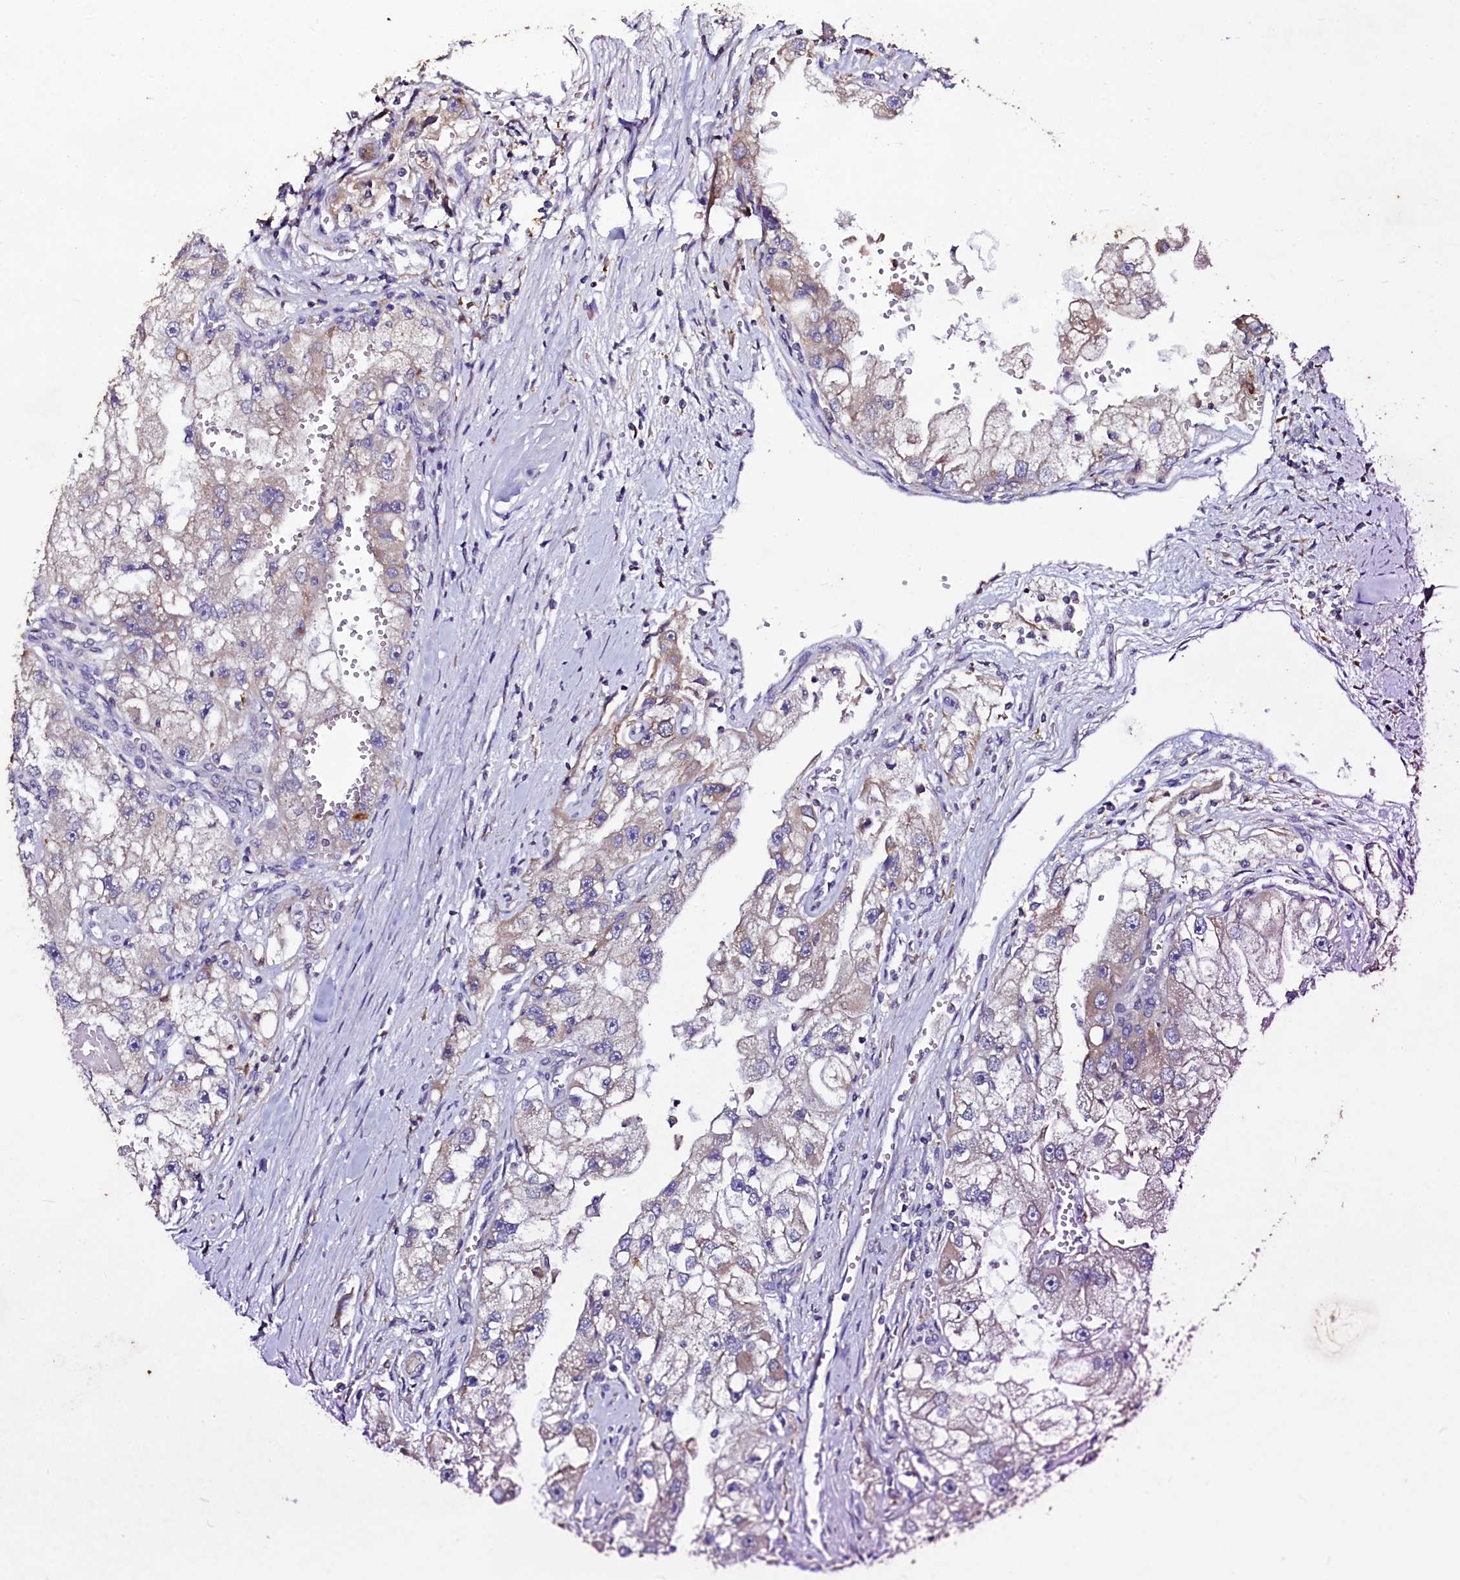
{"staining": {"intensity": "weak", "quantity": "<25%", "location": "cytoplasmic/membranous"}, "tissue": "renal cancer", "cell_type": "Tumor cells", "image_type": "cancer", "snomed": [{"axis": "morphology", "description": "Adenocarcinoma, NOS"}, {"axis": "topography", "description": "Kidney"}], "caption": "IHC image of neoplastic tissue: human renal cancer (adenocarcinoma) stained with DAB shows no significant protein expression in tumor cells.", "gene": "SELENOT", "patient": {"sex": "male", "age": 63}}